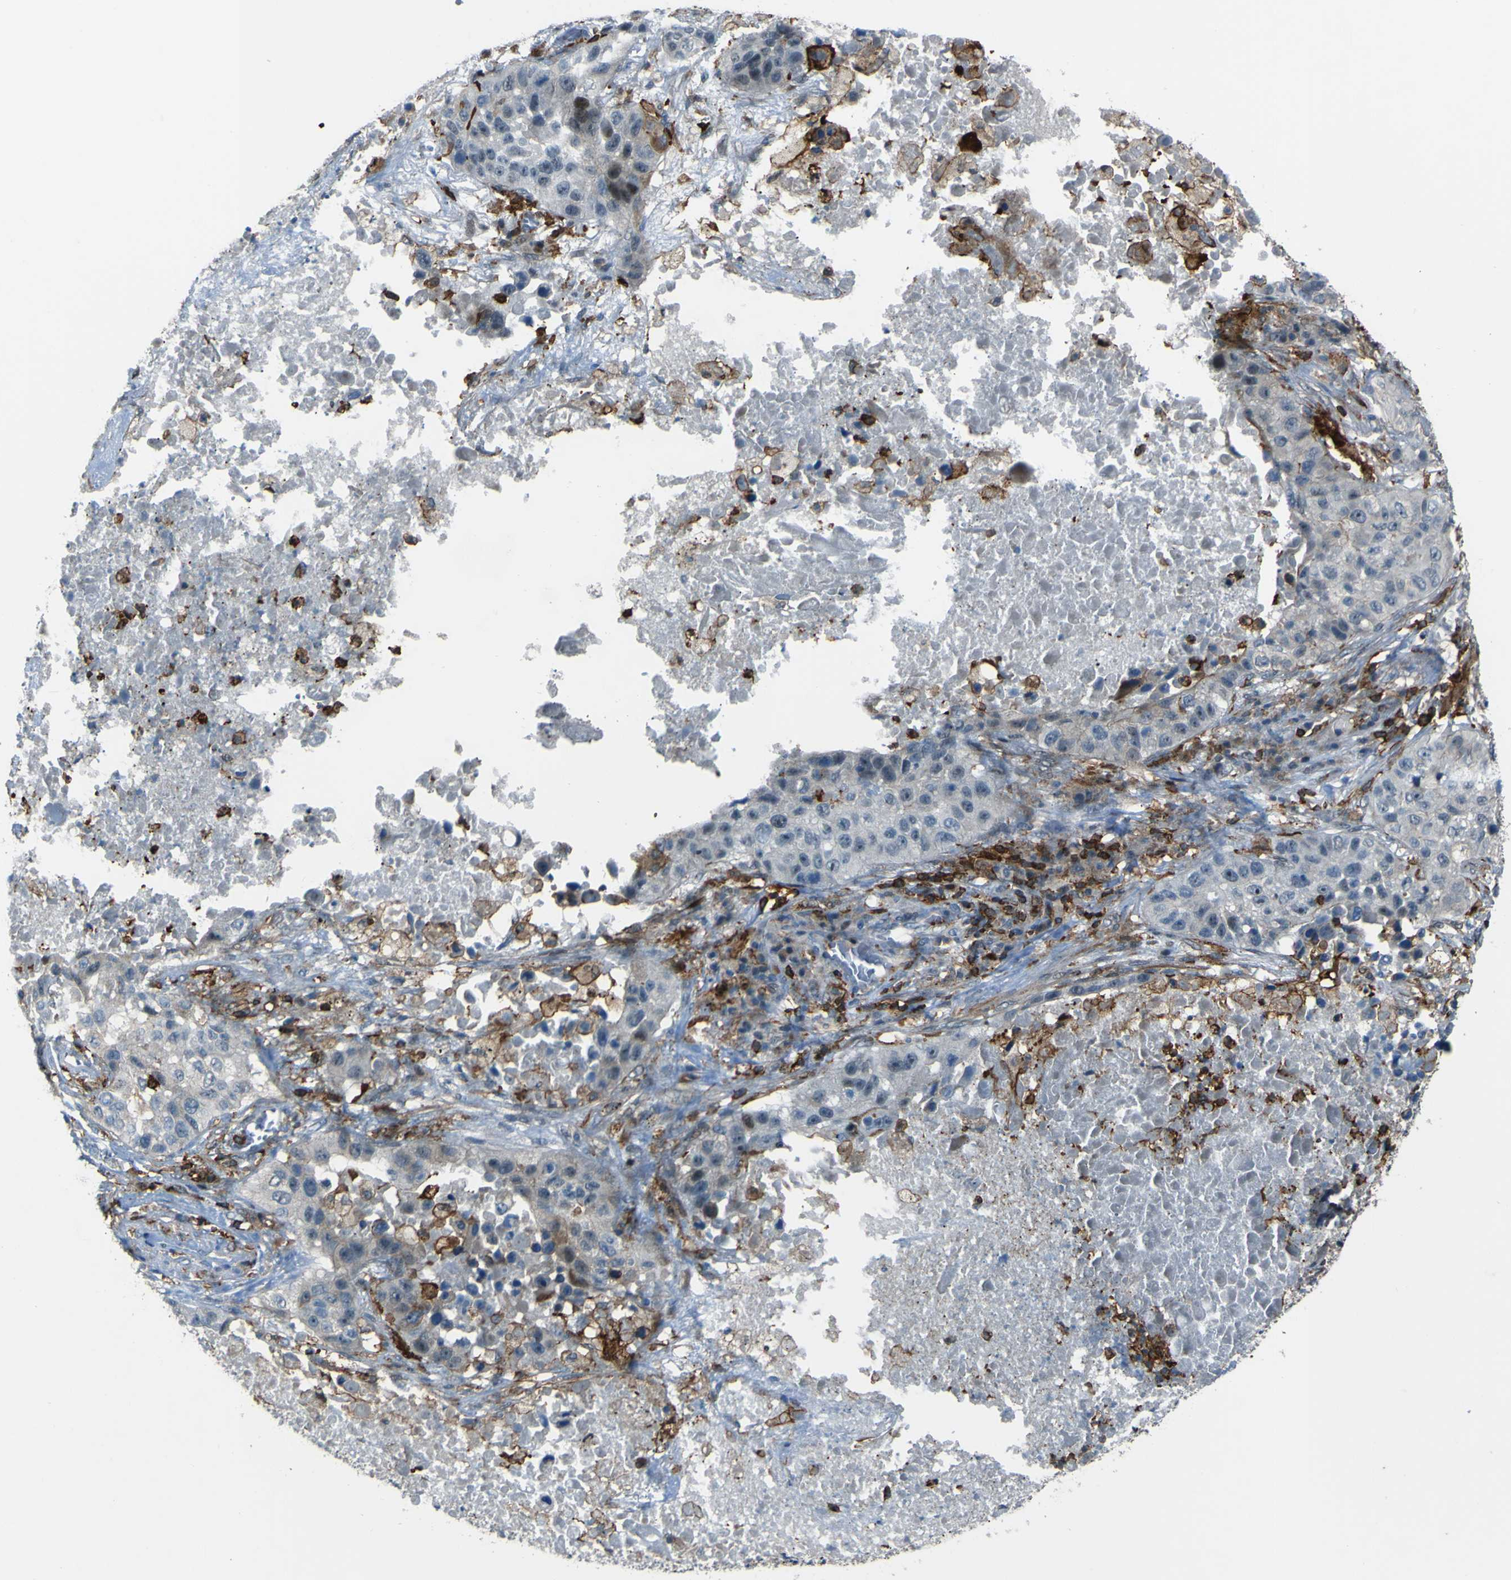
{"staining": {"intensity": "negative", "quantity": "none", "location": "none"}, "tissue": "lung cancer", "cell_type": "Tumor cells", "image_type": "cancer", "snomed": [{"axis": "morphology", "description": "Squamous cell carcinoma, NOS"}, {"axis": "topography", "description": "Lung"}], "caption": "Immunohistochemistry (IHC) of lung squamous cell carcinoma shows no positivity in tumor cells.", "gene": "PCDHB5", "patient": {"sex": "male", "age": 57}}